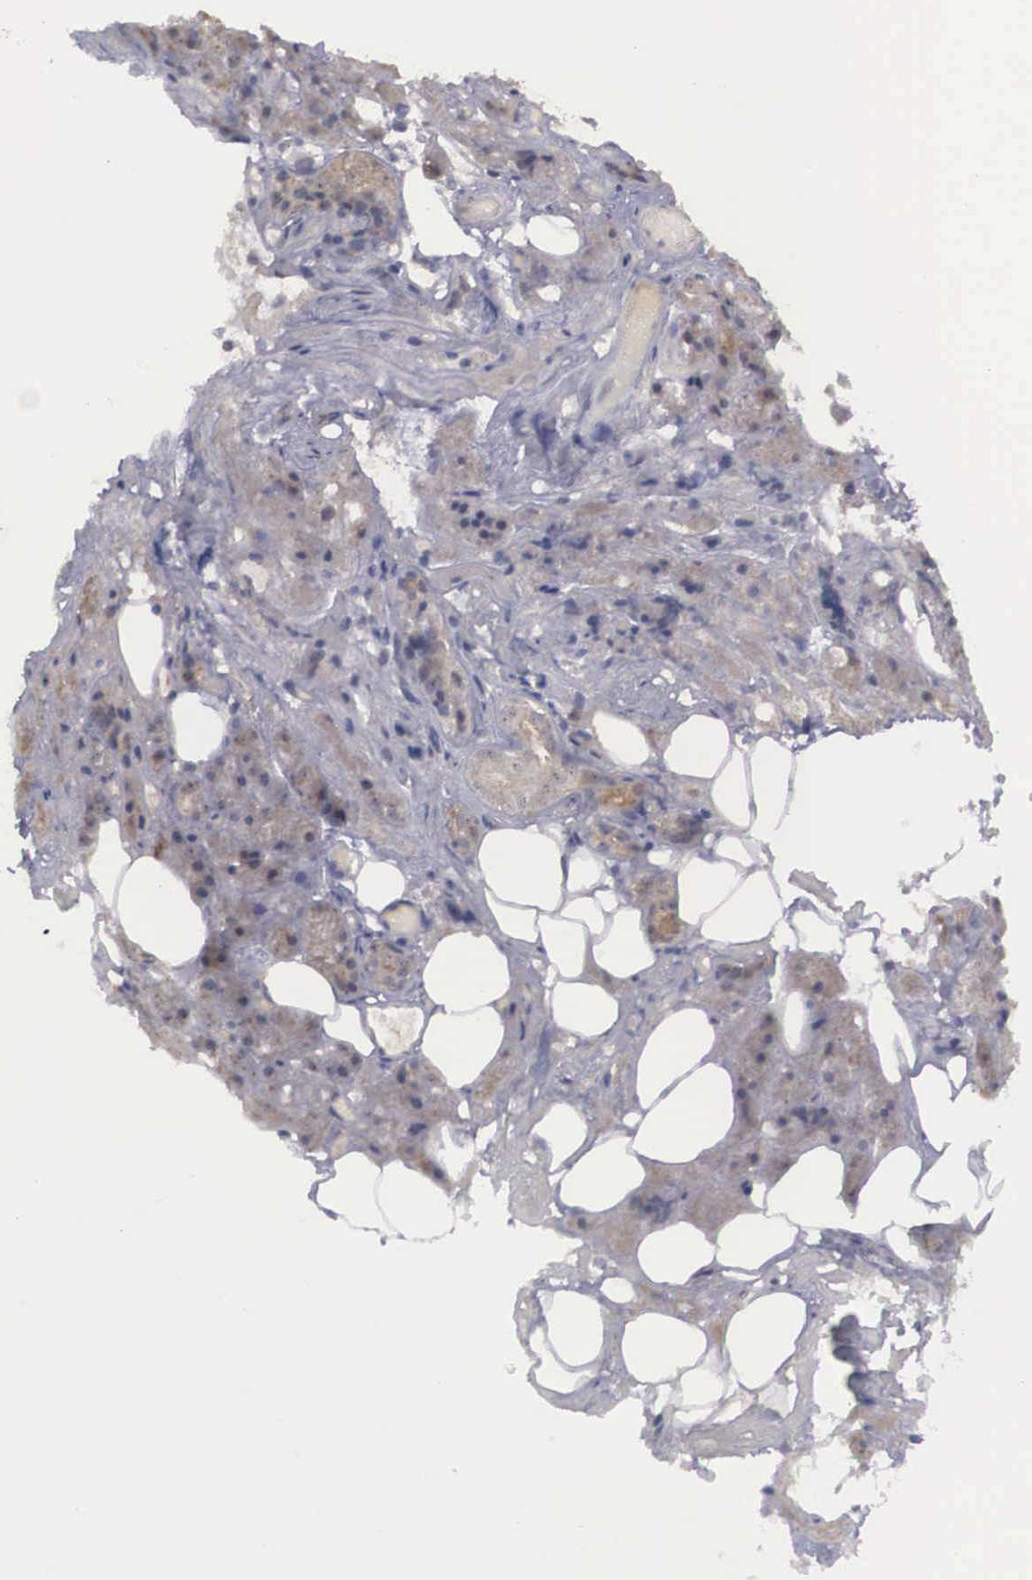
{"staining": {"intensity": "moderate", "quantity": ">75%", "location": "cytoplasmic/membranous"}, "tissue": "salivary gland", "cell_type": "Glandular cells", "image_type": "normal", "snomed": [{"axis": "morphology", "description": "Normal tissue, NOS"}, {"axis": "topography", "description": "Salivary gland"}], "caption": "Immunohistochemistry (IHC) micrograph of unremarkable salivary gland stained for a protein (brown), which displays medium levels of moderate cytoplasmic/membranous staining in approximately >75% of glandular cells.", "gene": "AMN", "patient": {"sex": "female", "age": 55}}